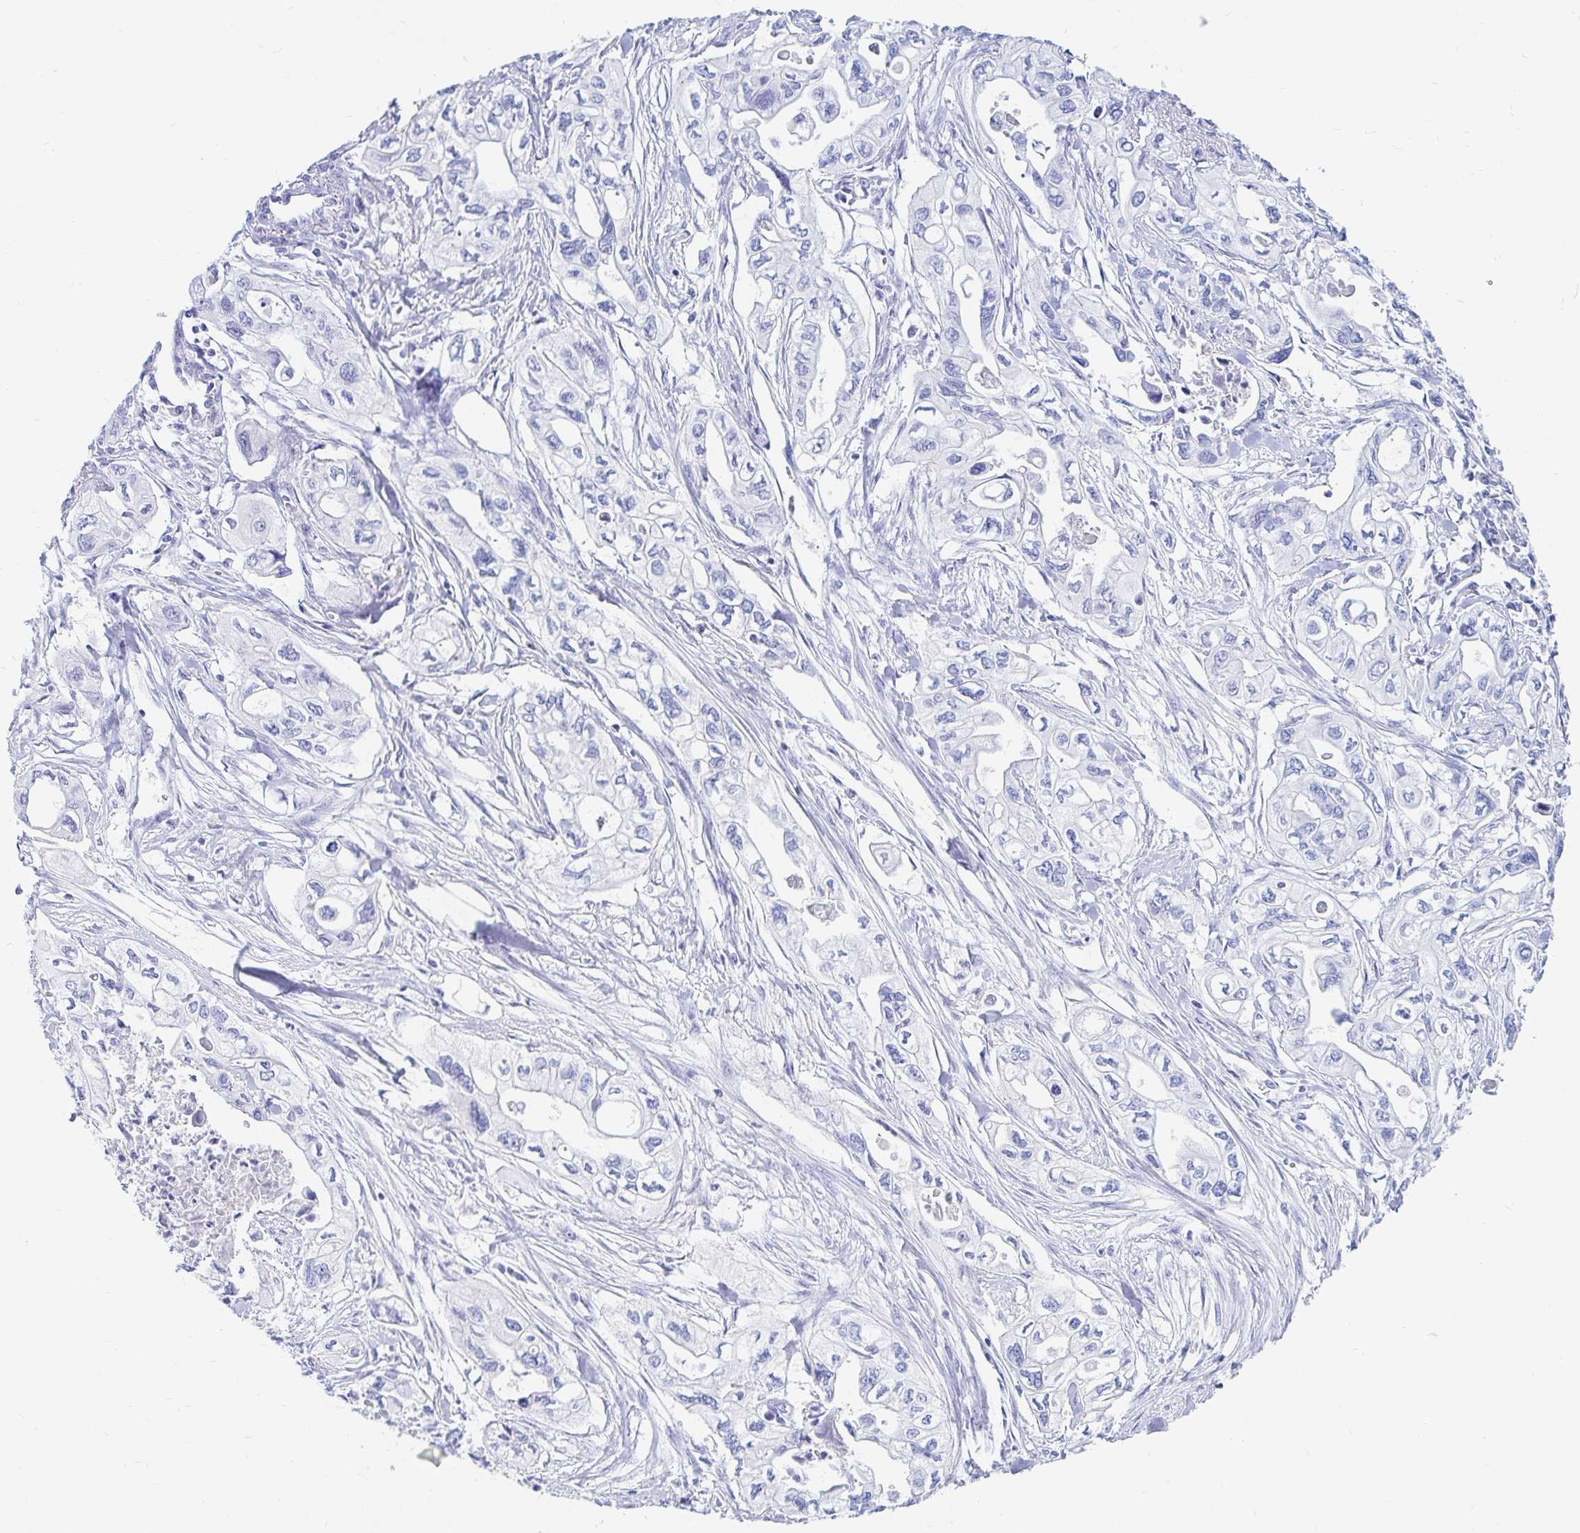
{"staining": {"intensity": "negative", "quantity": "none", "location": "none"}, "tissue": "pancreatic cancer", "cell_type": "Tumor cells", "image_type": "cancer", "snomed": [{"axis": "morphology", "description": "Adenocarcinoma, NOS"}, {"axis": "topography", "description": "Pancreas"}], "caption": "Immunohistochemical staining of pancreatic cancer (adenocarcinoma) displays no significant expression in tumor cells.", "gene": "NR2E1", "patient": {"sex": "male", "age": 68}}